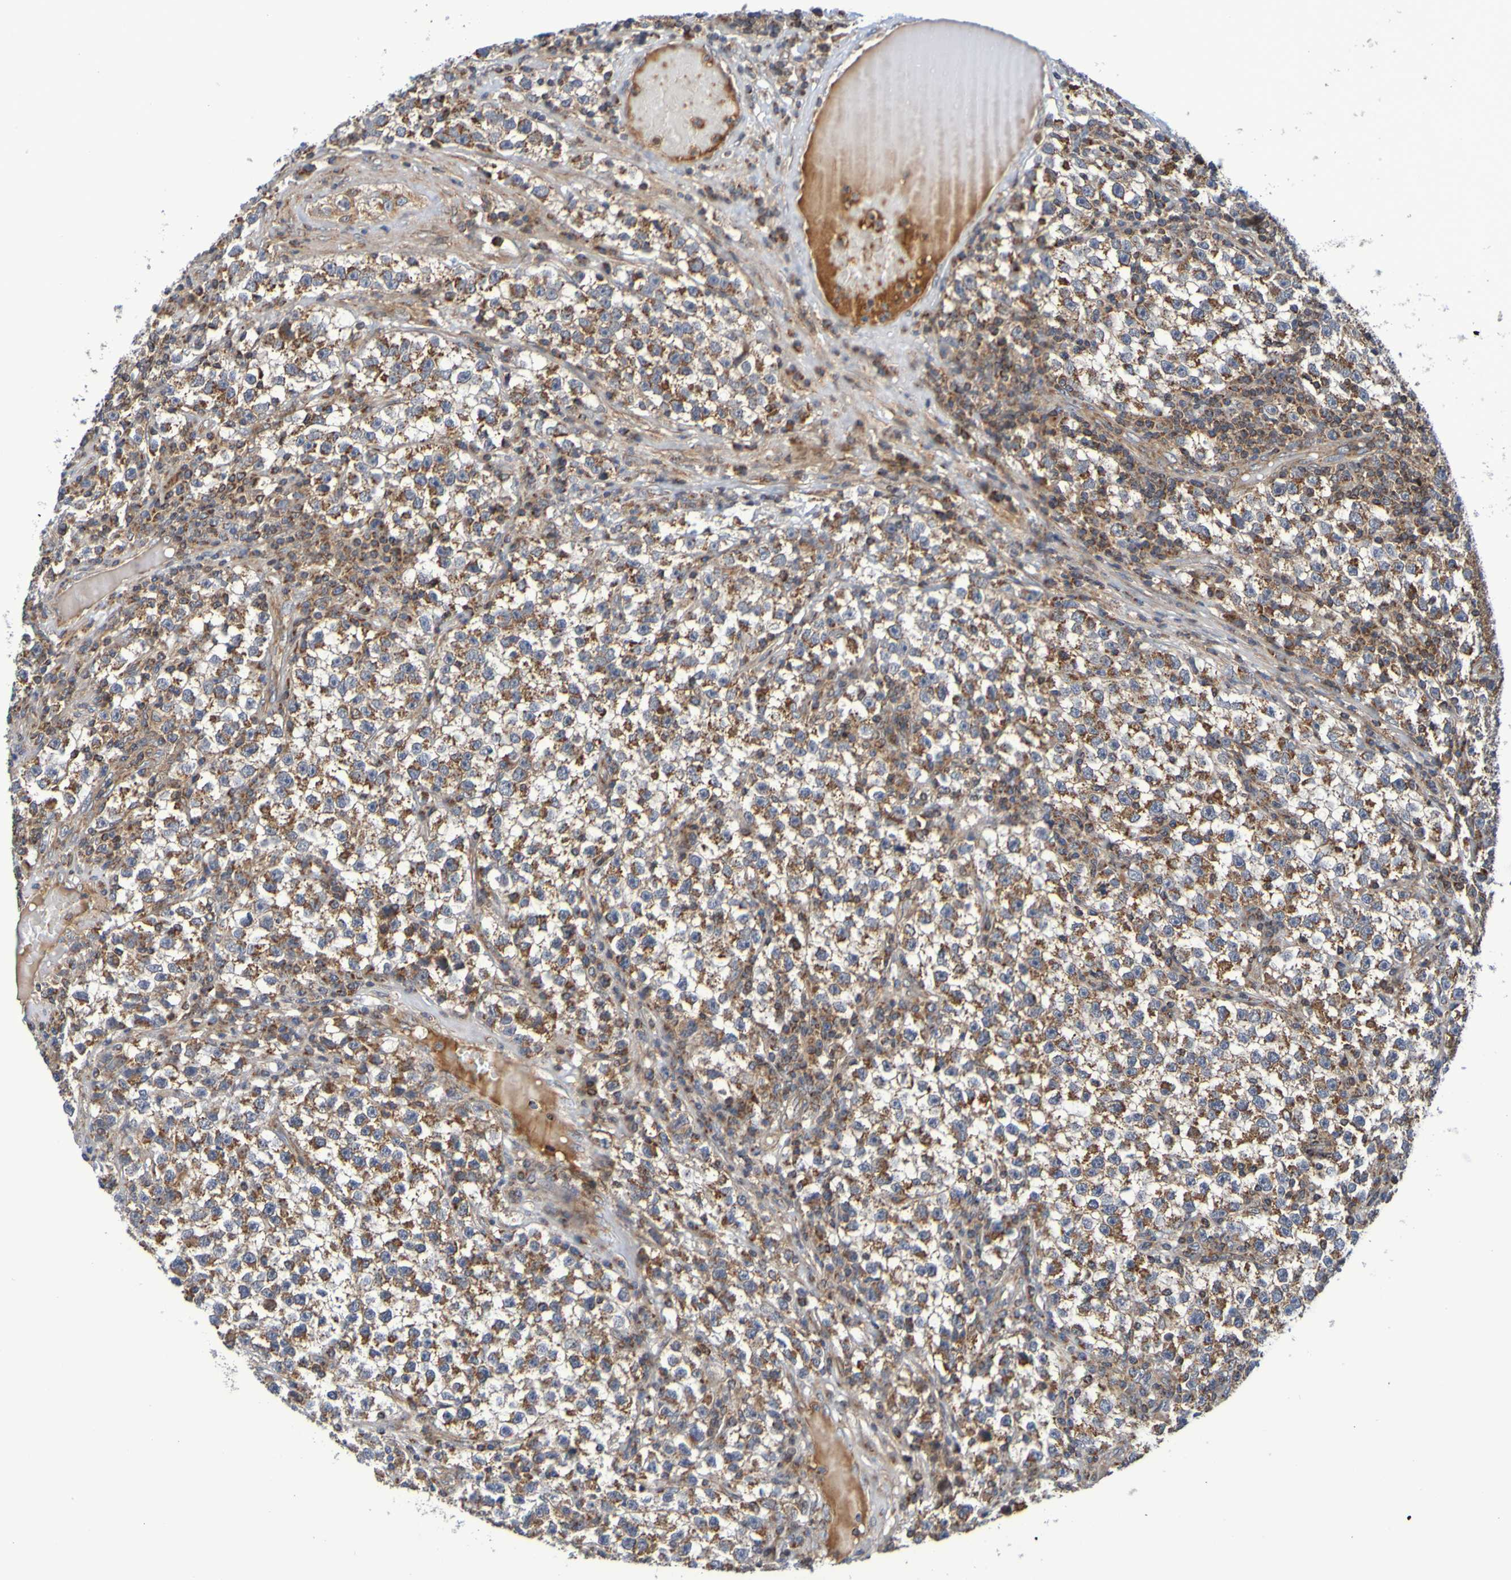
{"staining": {"intensity": "strong", "quantity": ">75%", "location": "cytoplasmic/membranous"}, "tissue": "testis cancer", "cell_type": "Tumor cells", "image_type": "cancer", "snomed": [{"axis": "morphology", "description": "Seminoma, NOS"}, {"axis": "topography", "description": "Testis"}], "caption": "A brown stain shows strong cytoplasmic/membranous positivity of a protein in testis cancer (seminoma) tumor cells. The staining was performed using DAB, with brown indicating positive protein expression. Nuclei are stained blue with hematoxylin.", "gene": "CCDC51", "patient": {"sex": "male", "age": 22}}